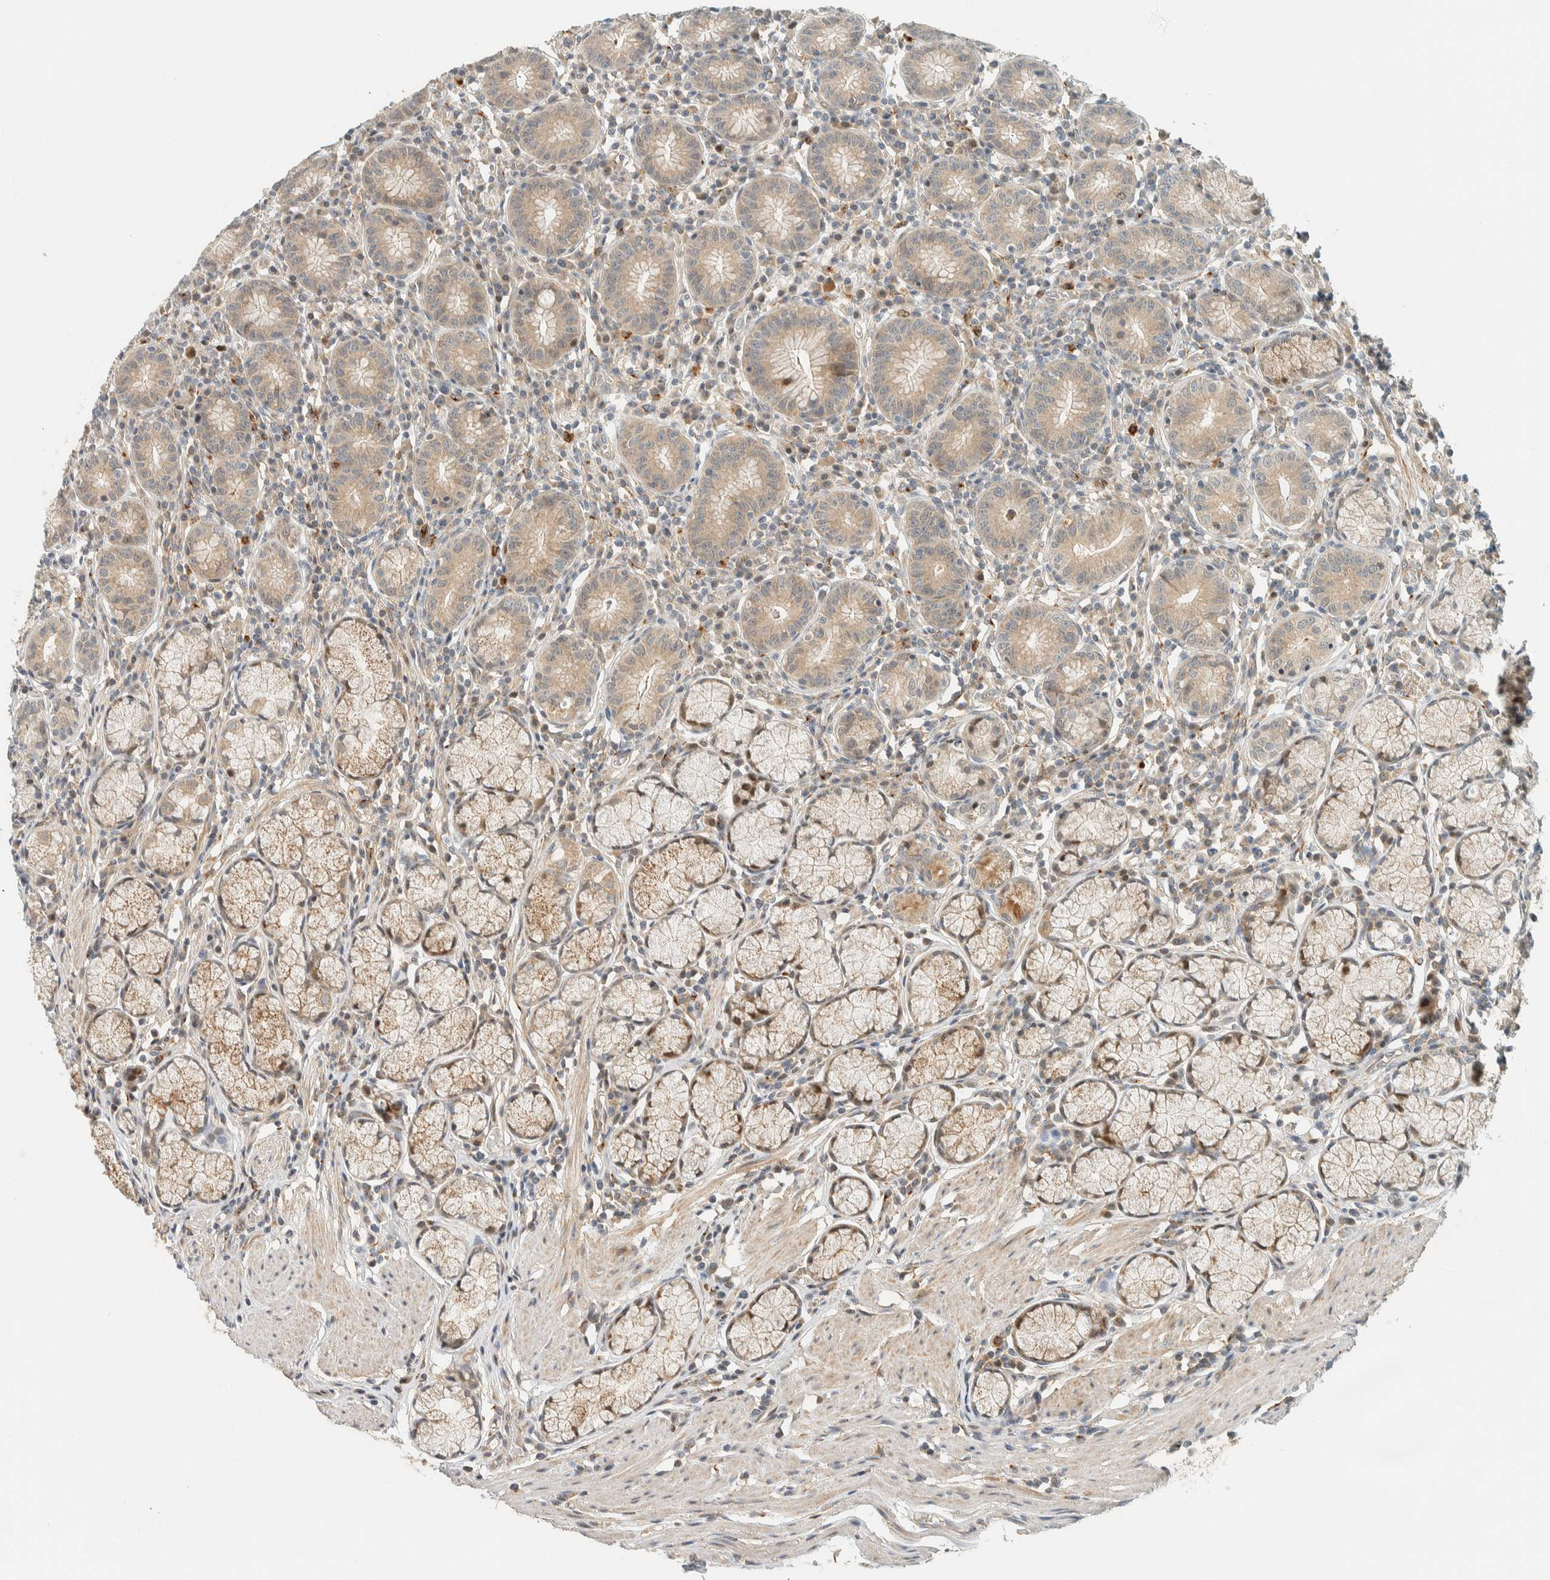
{"staining": {"intensity": "moderate", "quantity": "25%-75%", "location": "cytoplasmic/membranous"}, "tissue": "stomach", "cell_type": "Glandular cells", "image_type": "normal", "snomed": [{"axis": "morphology", "description": "Normal tissue, NOS"}, {"axis": "topography", "description": "Stomach"}], "caption": "A medium amount of moderate cytoplasmic/membranous expression is present in approximately 25%-75% of glandular cells in unremarkable stomach.", "gene": "CCDC171", "patient": {"sex": "male", "age": 55}}